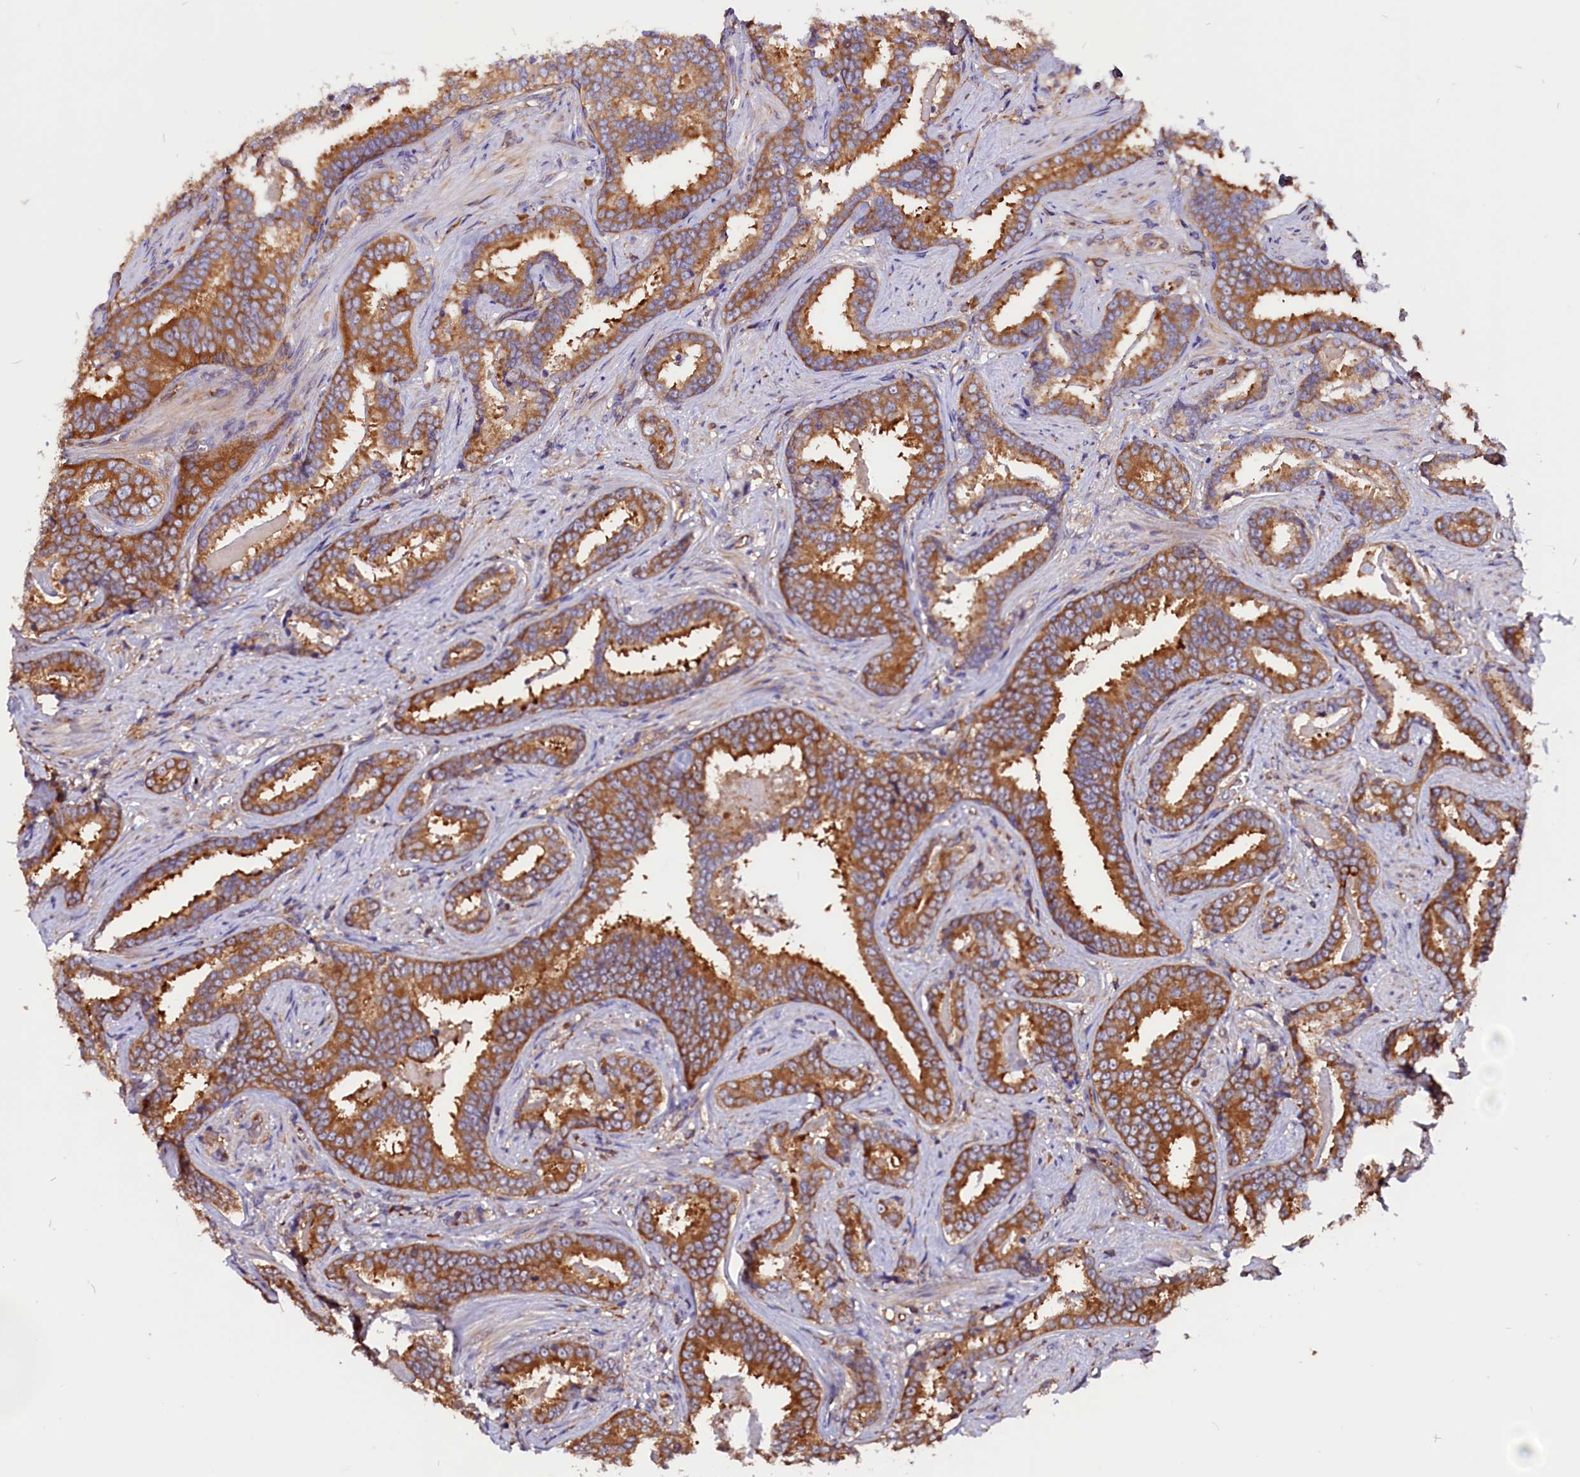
{"staining": {"intensity": "strong", "quantity": ">75%", "location": "cytoplasmic/membranous"}, "tissue": "prostate cancer", "cell_type": "Tumor cells", "image_type": "cancer", "snomed": [{"axis": "morphology", "description": "Adenocarcinoma, High grade"}, {"axis": "topography", "description": "Prostate"}], "caption": "Immunohistochemical staining of human prostate cancer reveals strong cytoplasmic/membranous protein positivity in approximately >75% of tumor cells. Ihc stains the protein of interest in brown and the nuclei are stained blue.", "gene": "EIF3G", "patient": {"sex": "male", "age": 67}}